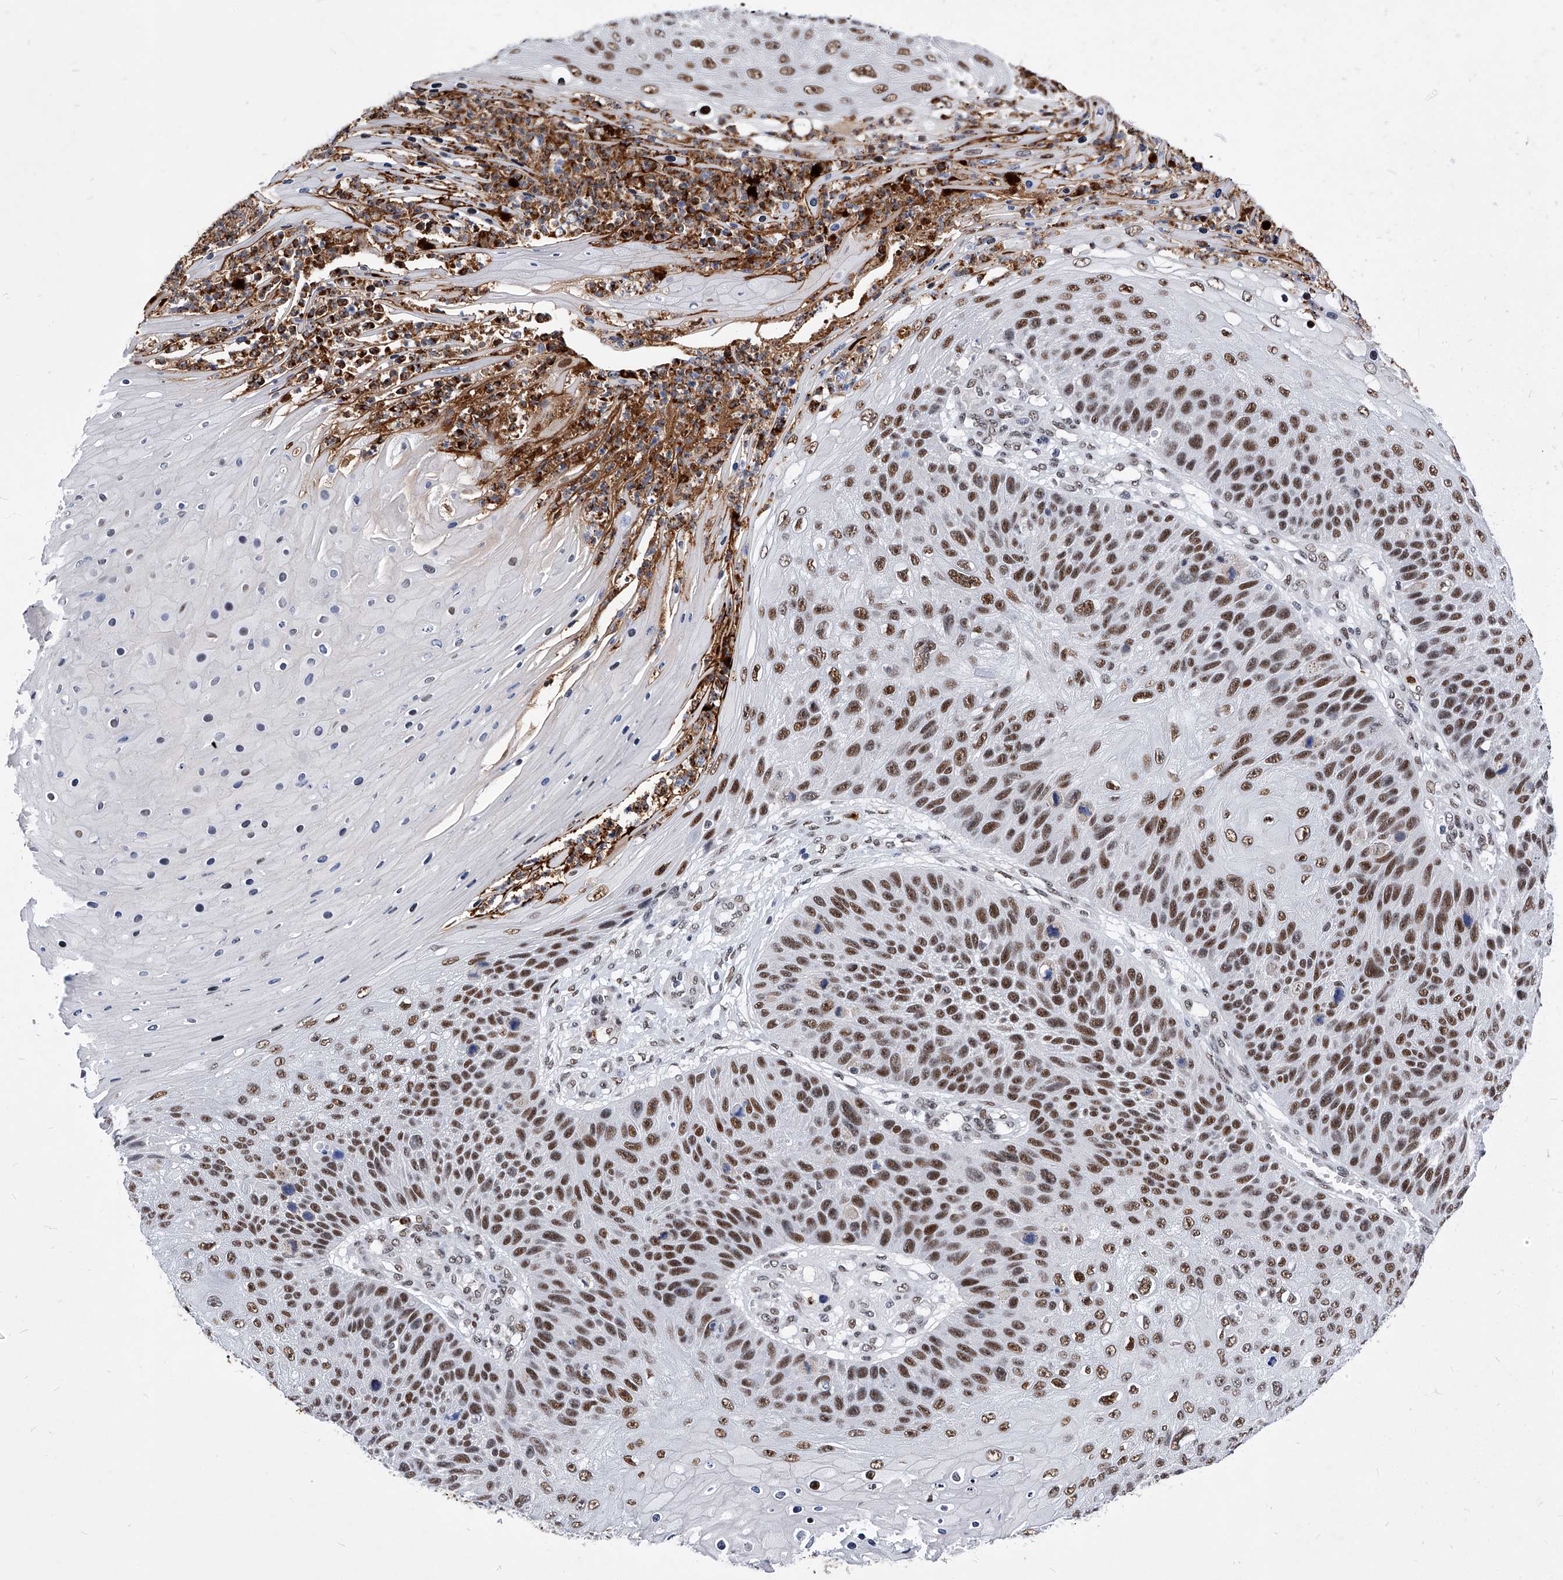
{"staining": {"intensity": "moderate", "quantity": ">75%", "location": "nuclear"}, "tissue": "skin cancer", "cell_type": "Tumor cells", "image_type": "cancer", "snomed": [{"axis": "morphology", "description": "Squamous cell carcinoma, NOS"}, {"axis": "topography", "description": "Skin"}], "caption": "DAB immunohistochemical staining of human skin cancer displays moderate nuclear protein staining in approximately >75% of tumor cells.", "gene": "TESK2", "patient": {"sex": "female", "age": 88}}